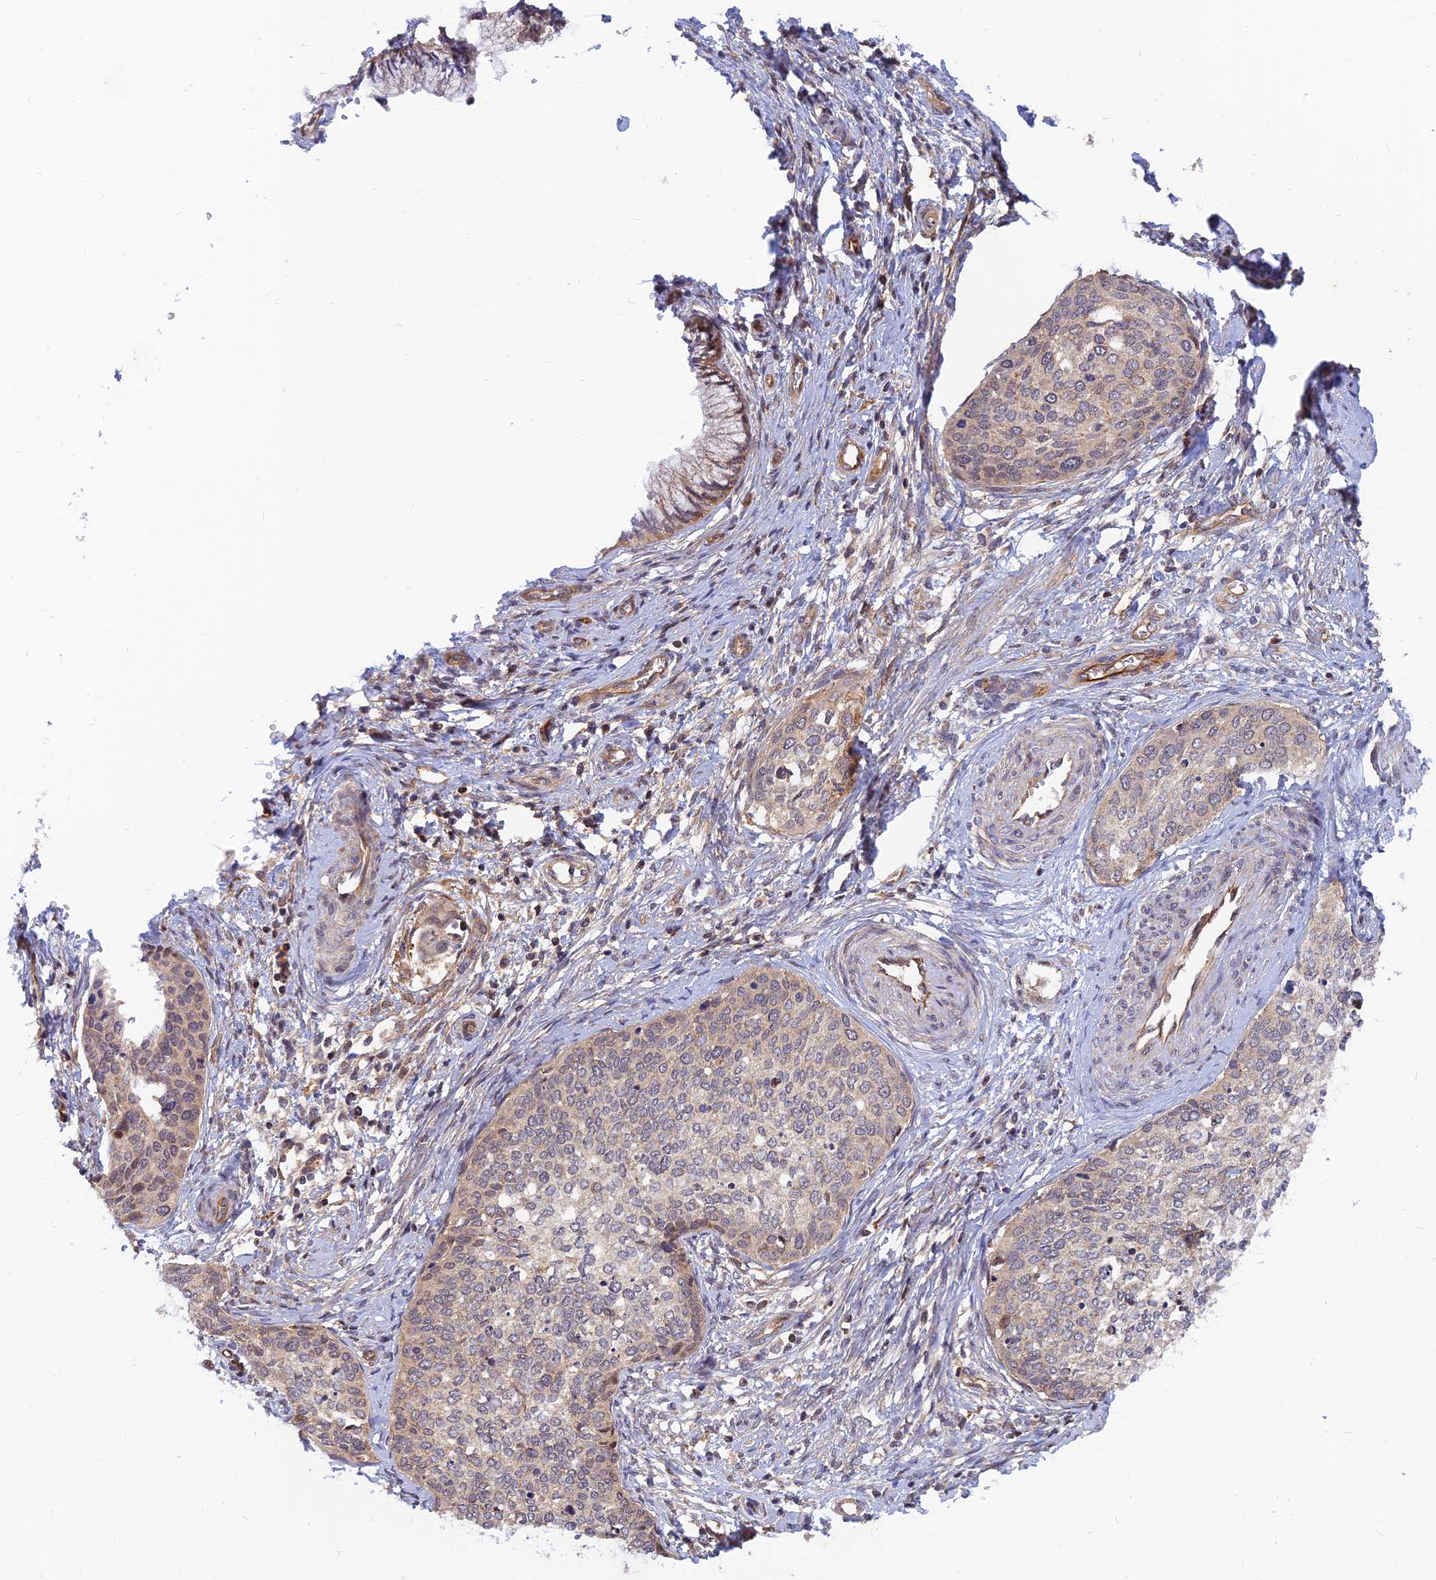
{"staining": {"intensity": "weak", "quantity": "<25%", "location": "cytoplasmic/membranous"}, "tissue": "cervical cancer", "cell_type": "Tumor cells", "image_type": "cancer", "snomed": [{"axis": "morphology", "description": "Squamous cell carcinoma, NOS"}, {"axis": "topography", "description": "Cervix"}], "caption": "DAB (3,3'-diaminobenzidine) immunohistochemical staining of human cervical squamous cell carcinoma shows no significant expression in tumor cells. (DAB (3,3'-diaminobenzidine) immunohistochemistry (IHC) visualized using brightfield microscopy, high magnification).", "gene": "WDR41", "patient": {"sex": "female", "age": 37}}